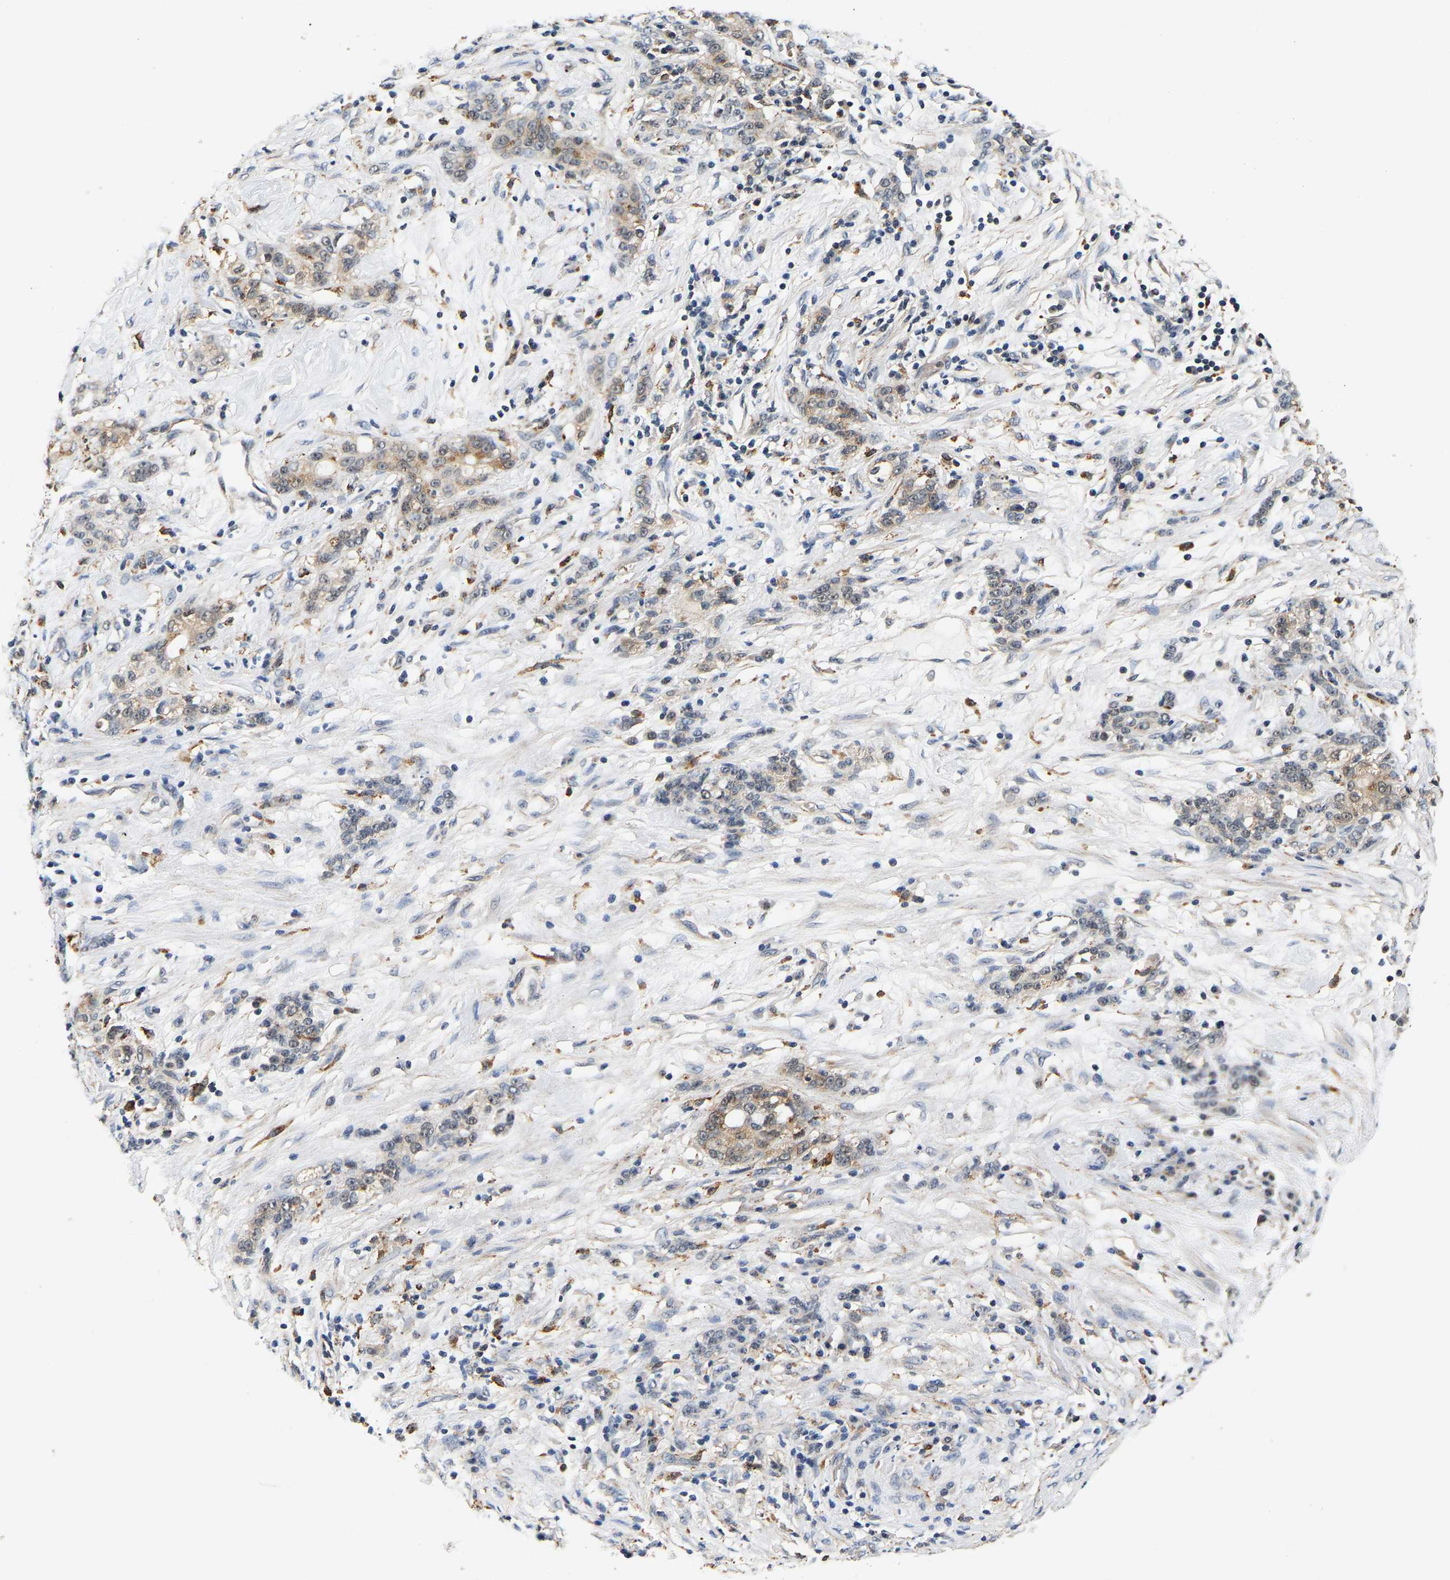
{"staining": {"intensity": "weak", "quantity": ">75%", "location": "cytoplasmic/membranous"}, "tissue": "stomach cancer", "cell_type": "Tumor cells", "image_type": "cancer", "snomed": [{"axis": "morphology", "description": "Adenocarcinoma, NOS"}, {"axis": "topography", "description": "Stomach, lower"}], "caption": "The micrograph exhibits a brown stain indicating the presence of a protein in the cytoplasmic/membranous of tumor cells in stomach adenocarcinoma.", "gene": "SMU1", "patient": {"sex": "male", "age": 88}}